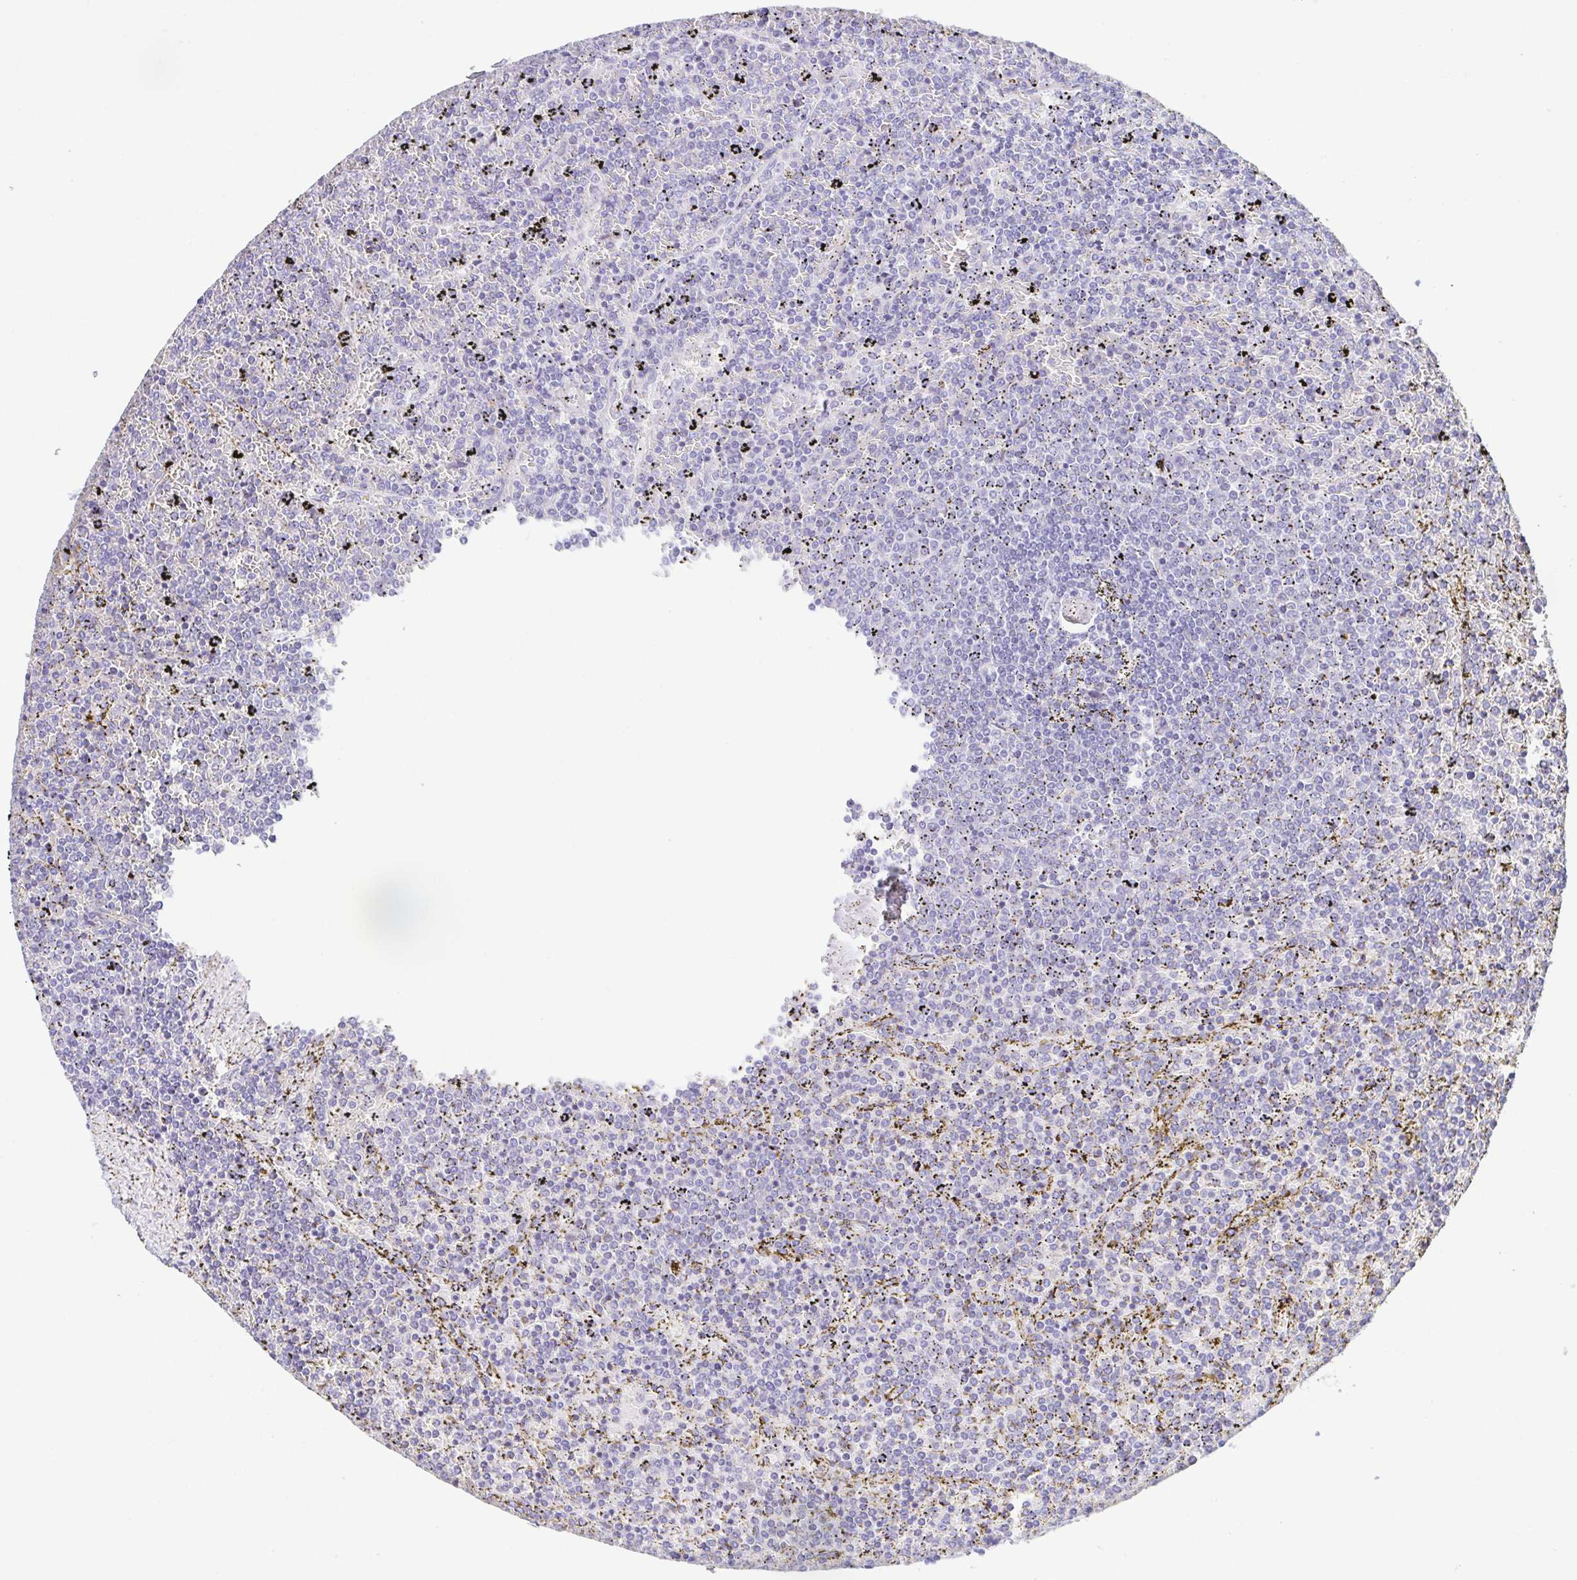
{"staining": {"intensity": "negative", "quantity": "none", "location": "none"}, "tissue": "lymphoma", "cell_type": "Tumor cells", "image_type": "cancer", "snomed": [{"axis": "morphology", "description": "Malignant lymphoma, non-Hodgkin's type, Low grade"}, {"axis": "topography", "description": "Spleen"}], "caption": "This is a photomicrograph of IHC staining of lymphoma, which shows no staining in tumor cells.", "gene": "HAPLN2", "patient": {"sex": "female", "age": 77}}